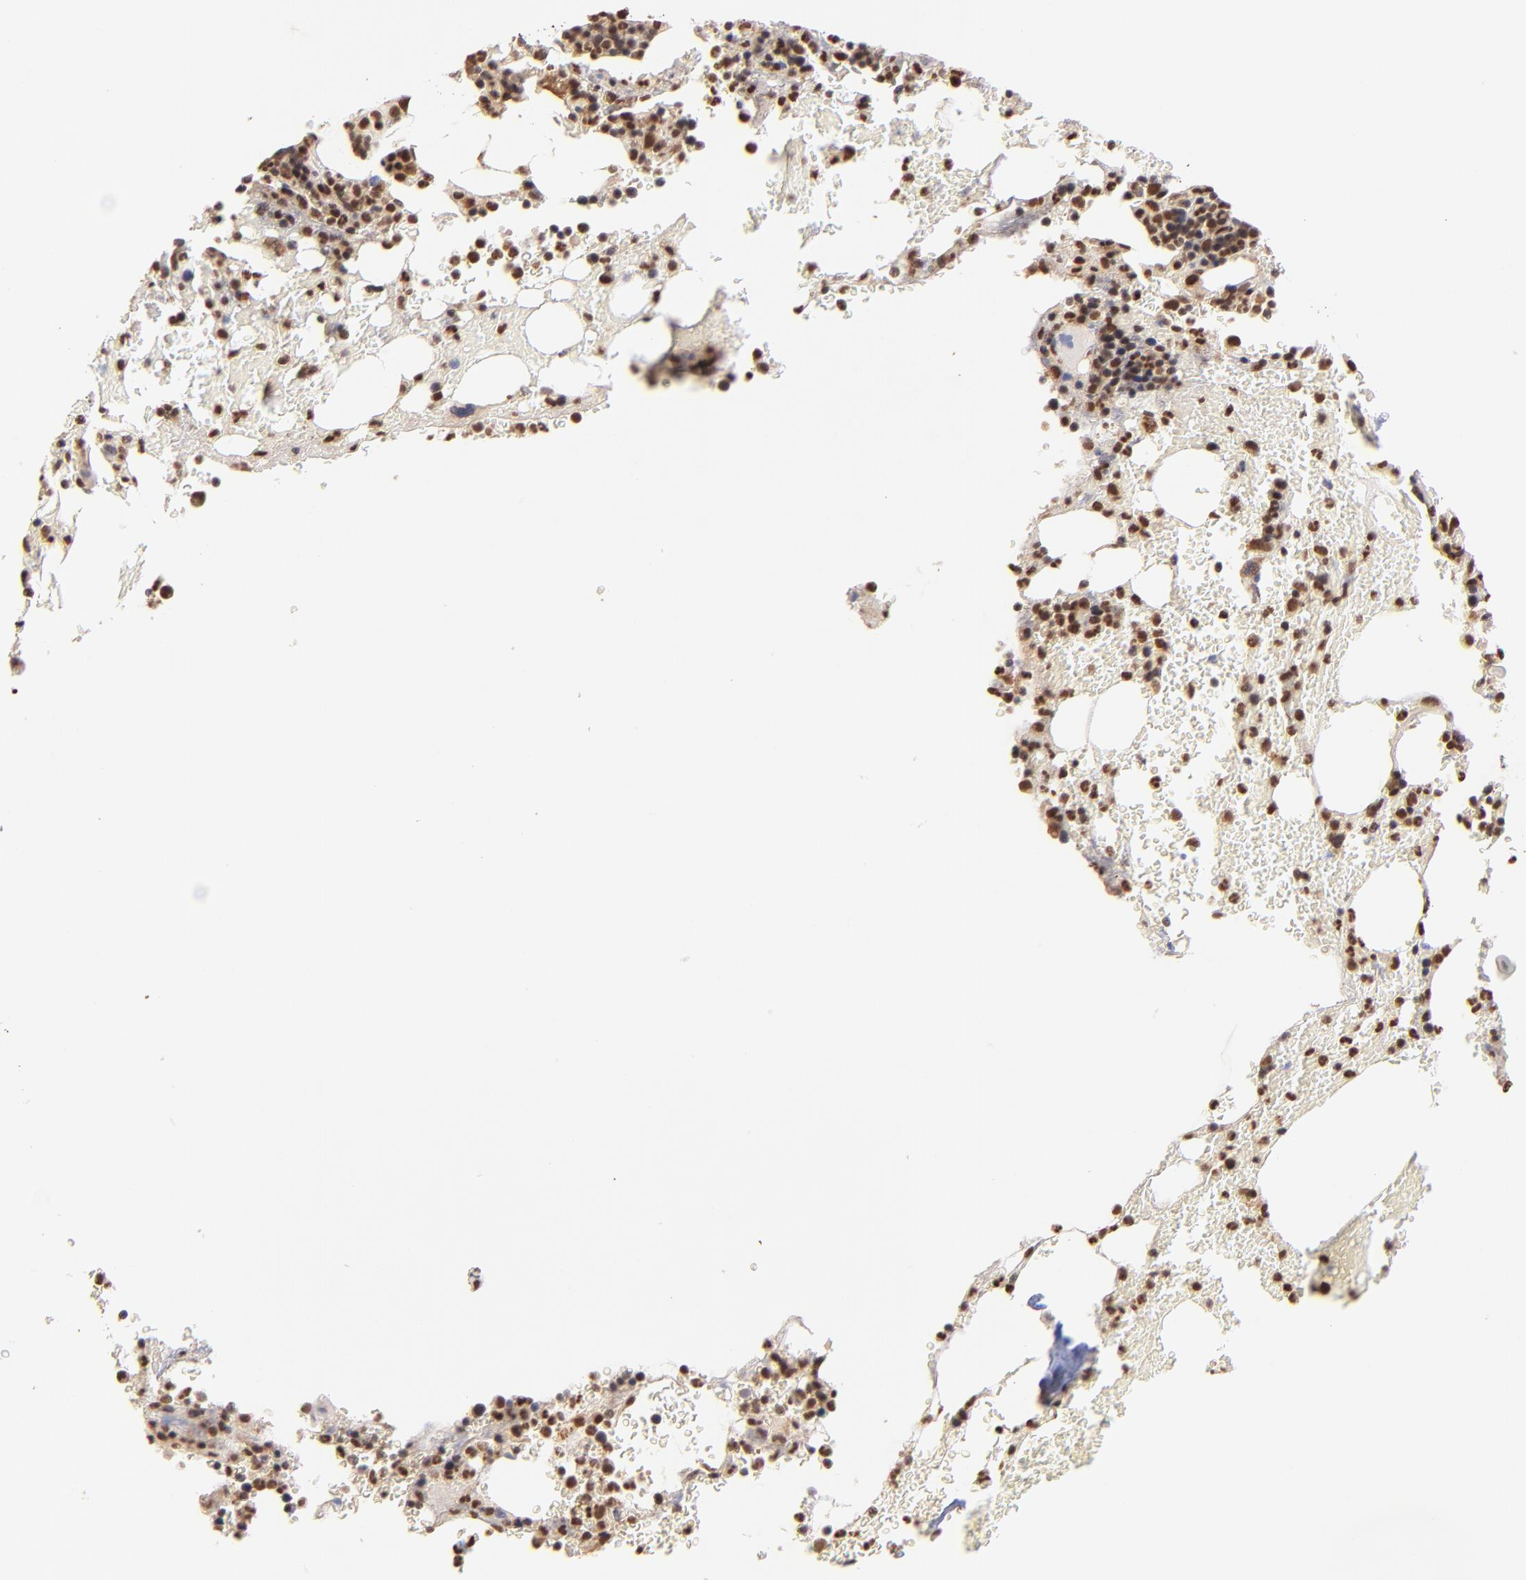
{"staining": {"intensity": "strong", "quantity": ">75%", "location": "nuclear"}, "tissue": "bone marrow", "cell_type": "Hematopoietic cells", "image_type": "normal", "snomed": [{"axis": "morphology", "description": "Normal tissue, NOS"}, {"axis": "topography", "description": "Bone marrow"}], "caption": "IHC photomicrograph of normal bone marrow stained for a protein (brown), which displays high levels of strong nuclear staining in approximately >75% of hematopoietic cells.", "gene": "WDR25", "patient": {"sex": "female", "age": 73}}